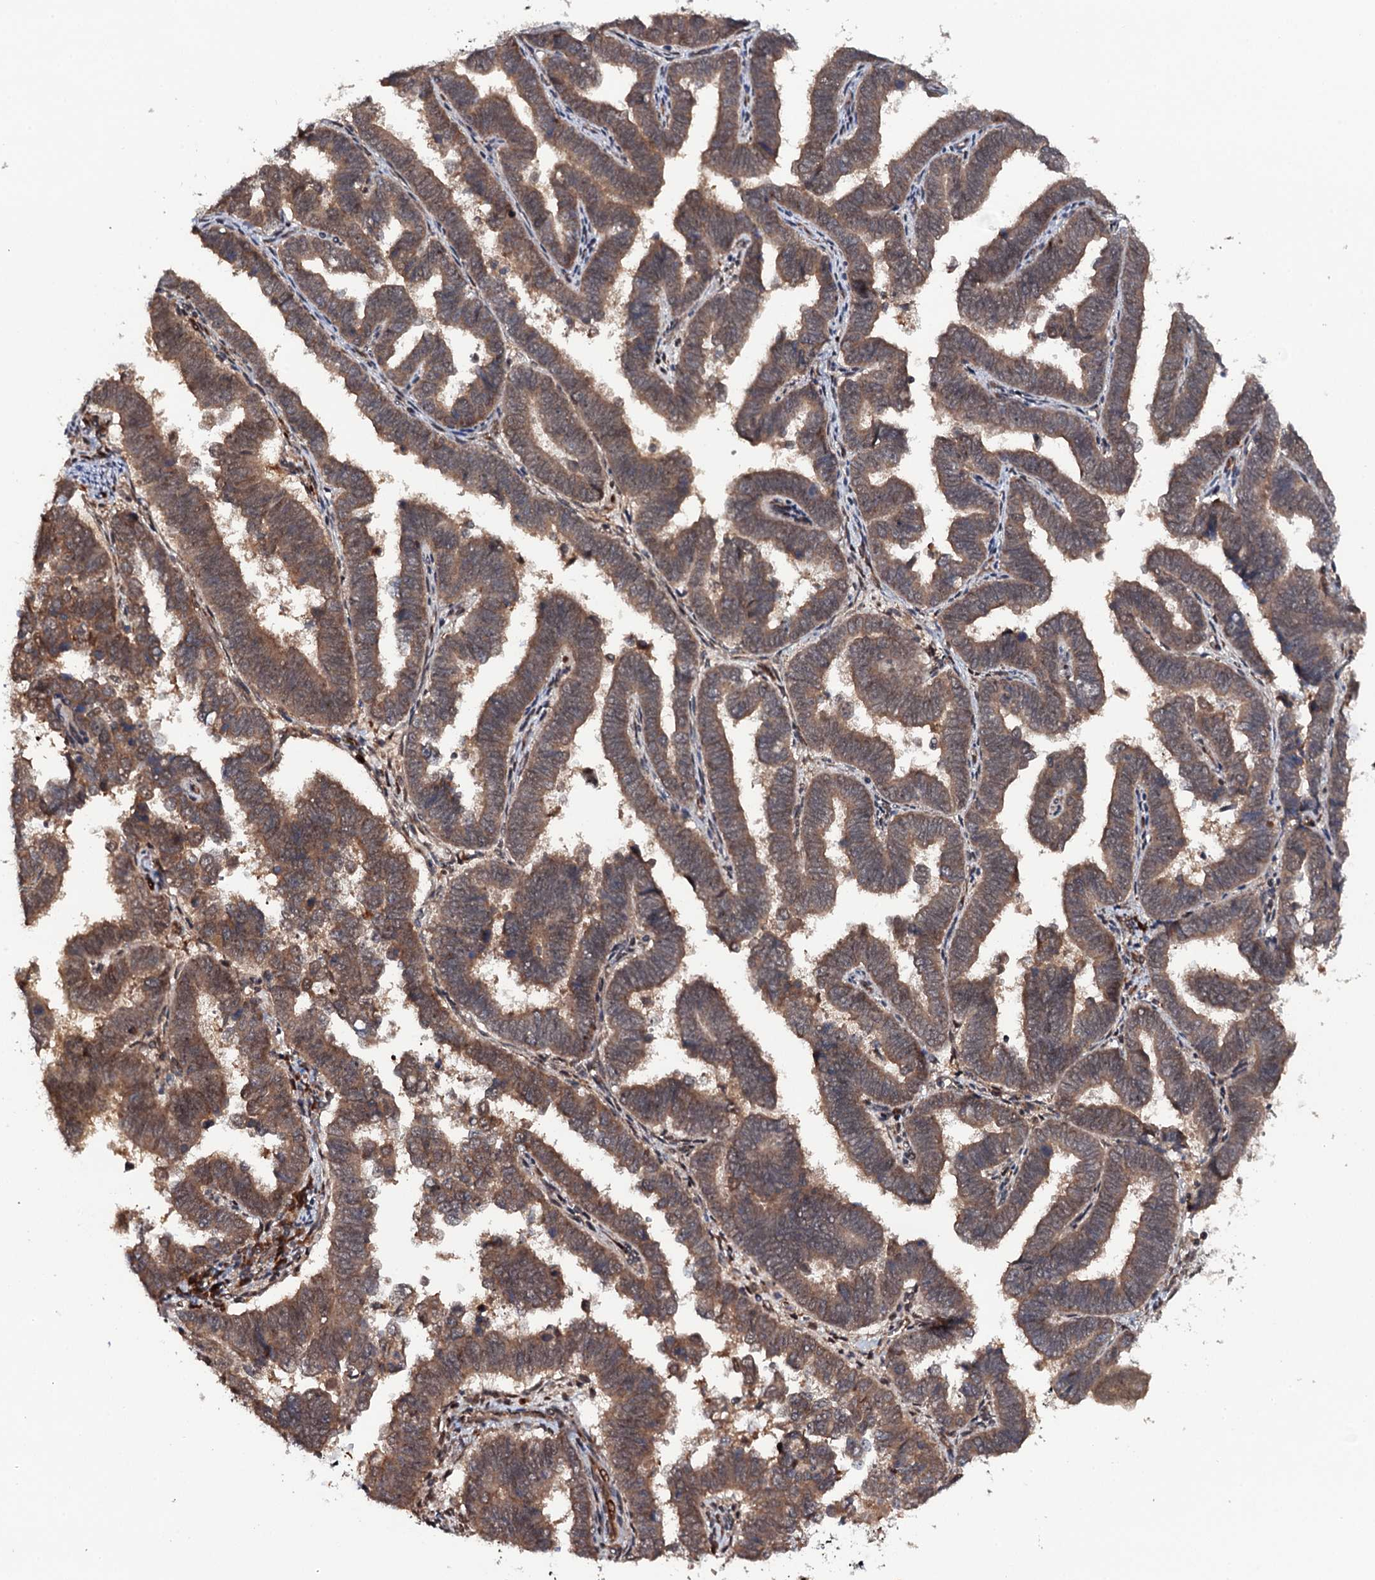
{"staining": {"intensity": "moderate", "quantity": ">75%", "location": "cytoplasmic/membranous"}, "tissue": "endometrial cancer", "cell_type": "Tumor cells", "image_type": "cancer", "snomed": [{"axis": "morphology", "description": "Adenocarcinoma, NOS"}, {"axis": "topography", "description": "Endometrium"}], "caption": "Endometrial adenocarcinoma stained with IHC exhibits moderate cytoplasmic/membranous staining in about >75% of tumor cells. (Brightfield microscopy of DAB IHC at high magnification).", "gene": "CDC23", "patient": {"sex": "female", "age": 75}}